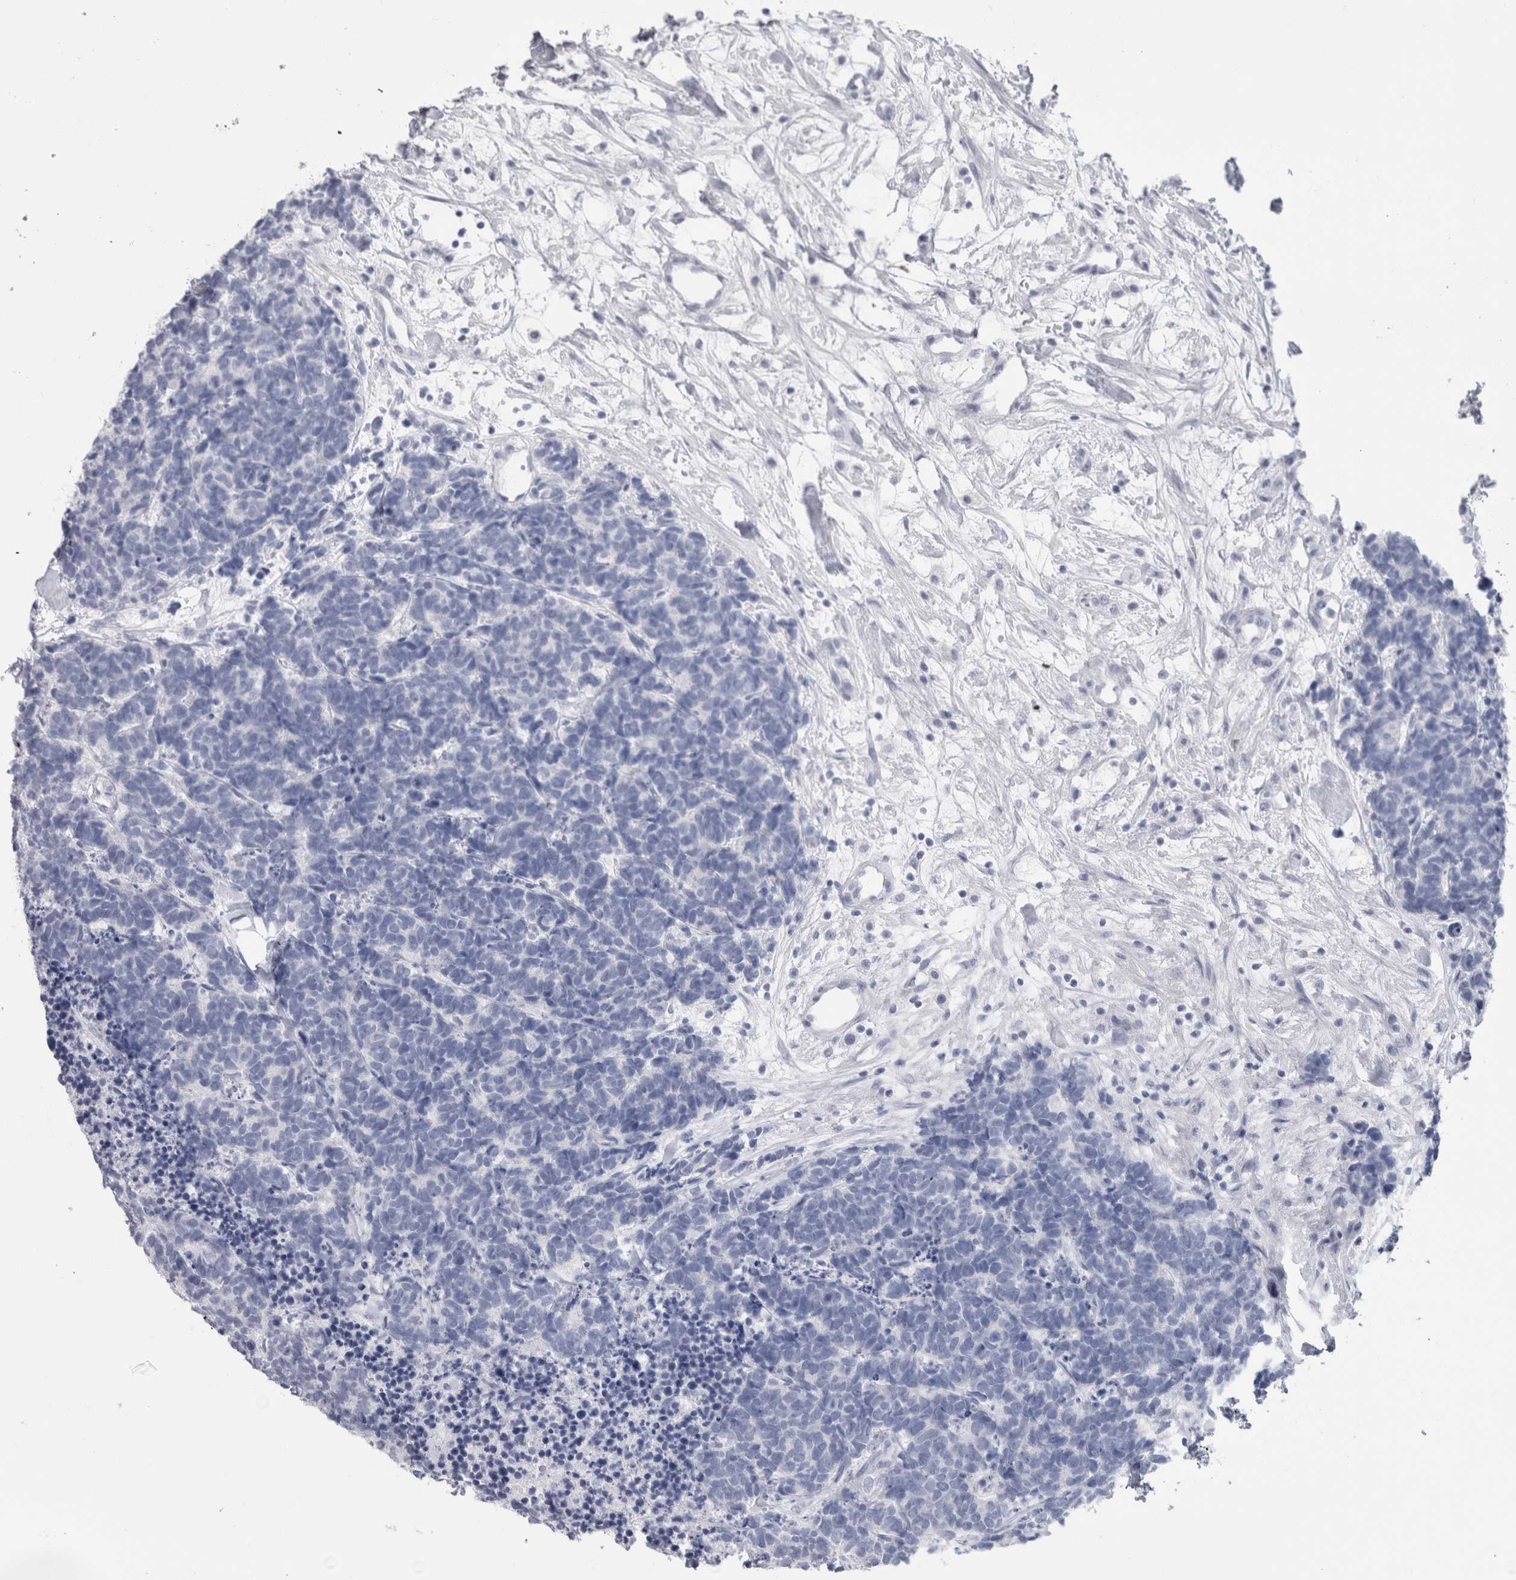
{"staining": {"intensity": "negative", "quantity": "none", "location": "none"}, "tissue": "carcinoid", "cell_type": "Tumor cells", "image_type": "cancer", "snomed": [{"axis": "morphology", "description": "Carcinoma, NOS"}, {"axis": "morphology", "description": "Carcinoid, malignant, NOS"}, {"axis": "topography", "description": "Urinary bladder"}], "caption": "IHC histopathology image of neoplastic tissue: human carcinoid stained with DAB shows no significant protein positivity in tumor cells. The staining was performed using DAB to visualize the protein expression in brown, while the nuclei were stained in blue with hematoxylin (Magnification: 20x).", "gene": "PTH", "patient": {"sex": "male", "age": 57}}